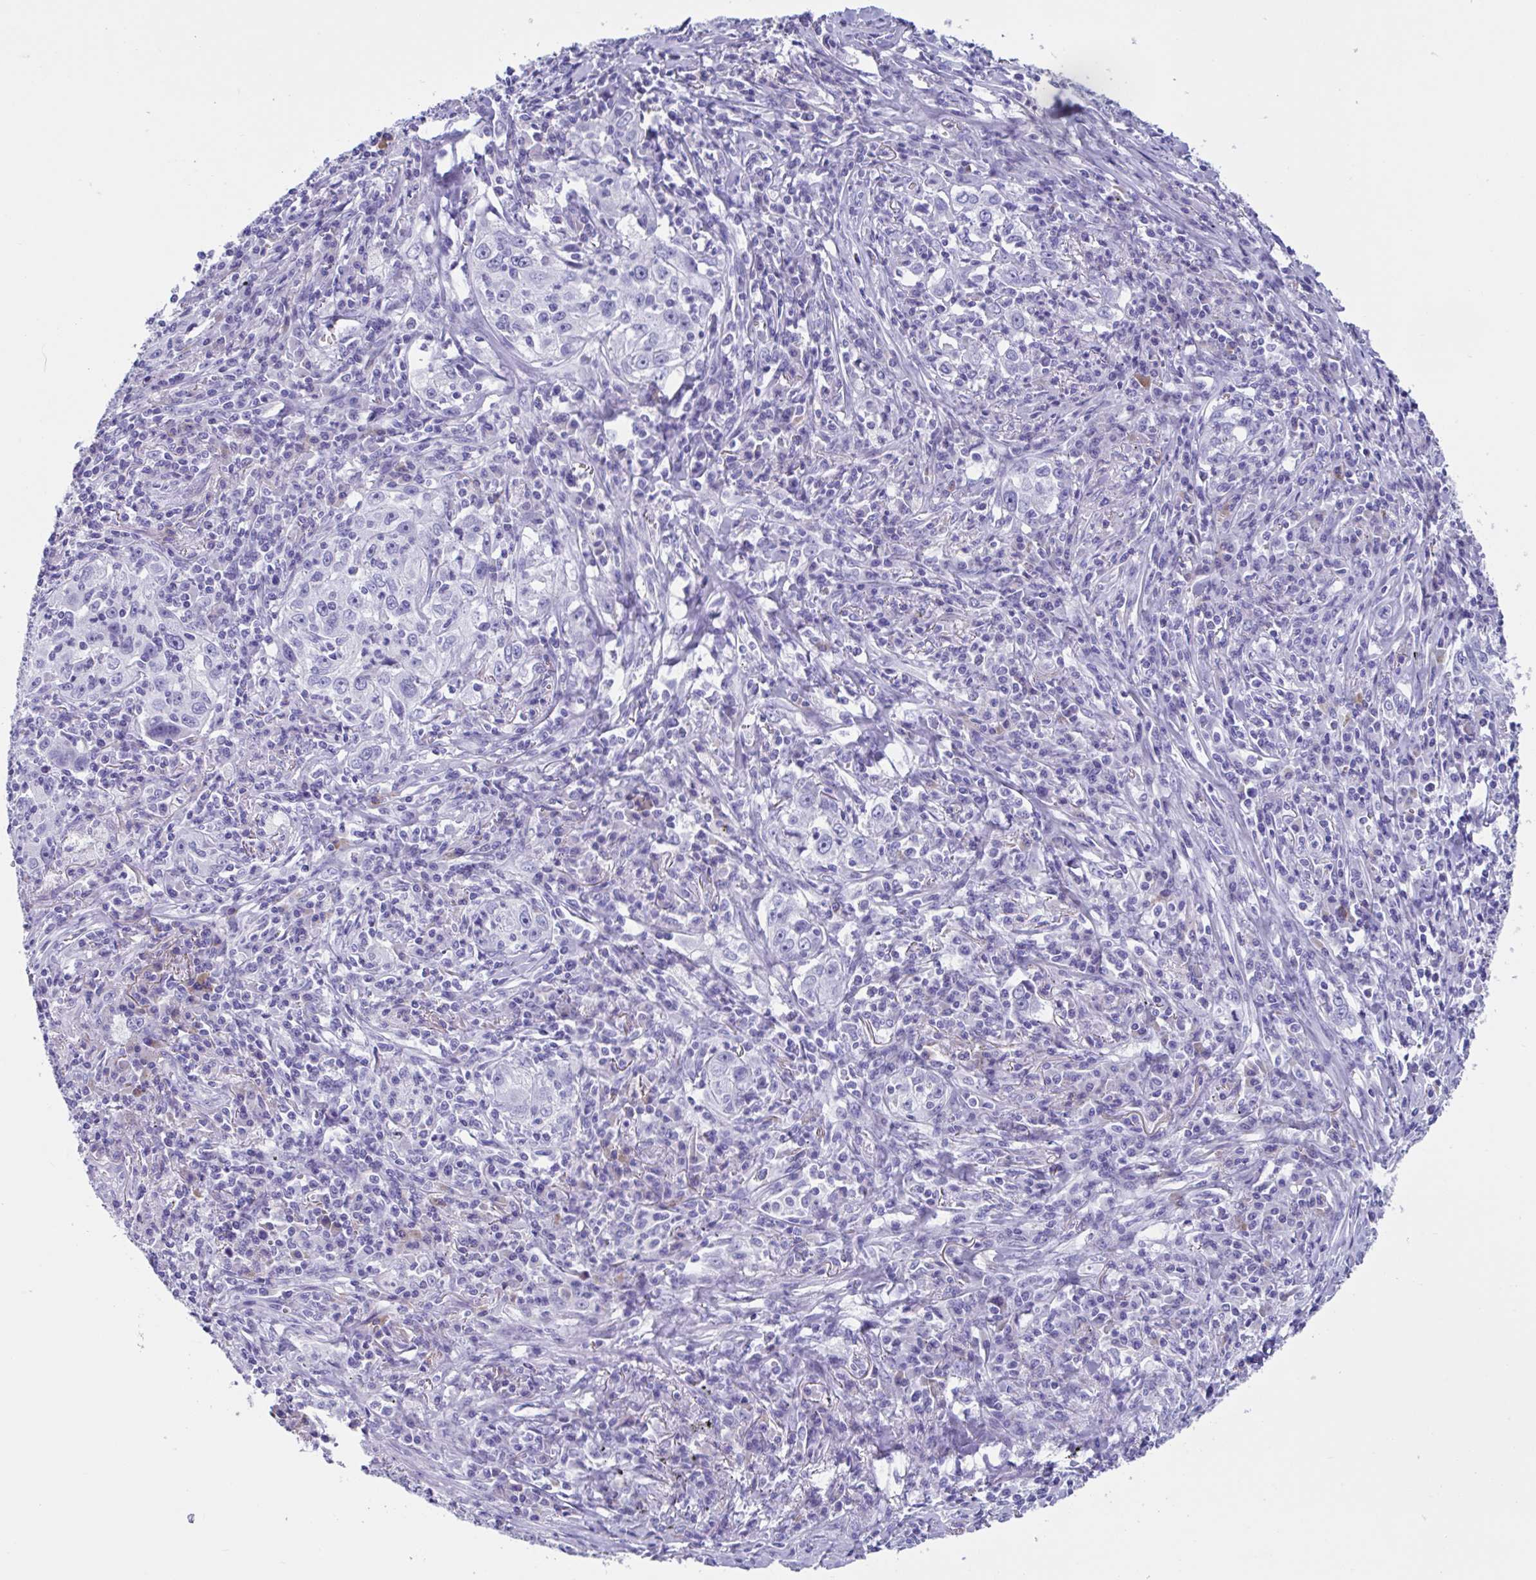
{"staining": {"intensity": "negative", "quantity": "none", "location": "none"}, "tissue": "lung cancer", "cell_type": "Tumor cells", "image_type": "cancer", "snomed": [{"axis": "morphology", "description": "Squamous cell carcinoma, NOS"}, {"axis": "topography", "description": "Lung"}], "caption": "Immunohistochemistry photomicrograph of lung cancer (squamous cell carcinoma) stained for a protein (brown), which reveals no staining in tumor cells. Brightfield microscopy of immunohistochemistry (IHC) stained with DAB (brown) and hematoxylin (blue), captured at high magnification.", "gene": "USP35", "patient": {"sex": "male", "age": 71}}